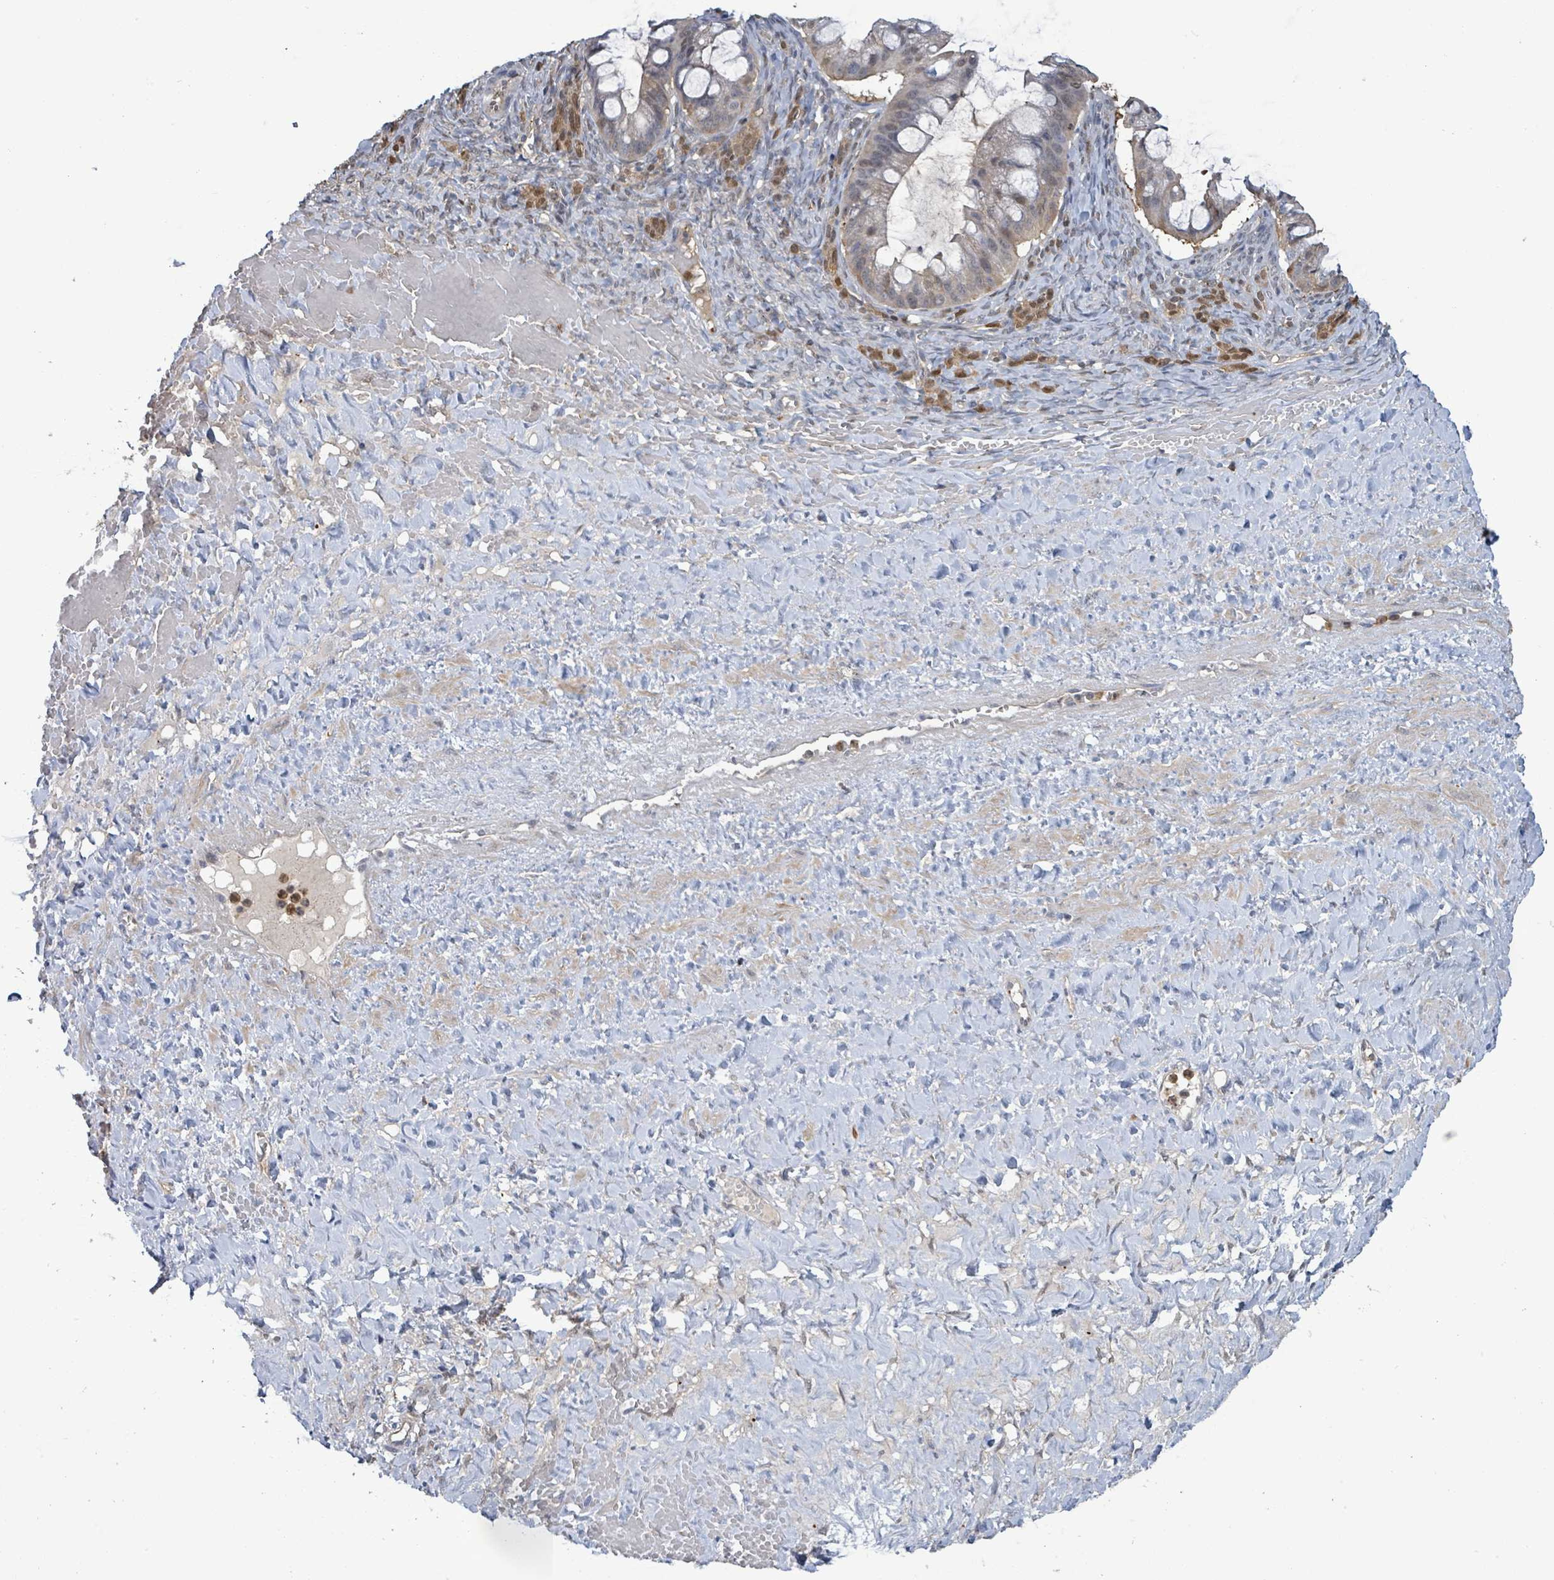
{"staining": {"intensity": "negative", "quantity": "none", "location": "none"}, "tissue": "ovarian cancer", "cell_type": "Tumor cells", "image_type": "cancer", "snomed": [{"axis": "morphology", "description": "Cystadenocarcinoma, mucinous, NOS"}, {"axis": "topography", "description": "Ovary"}], "caption": "Immunohistochemical staining of human ovarian mucinous cystadenocarcinoma demonstrates no significant staining in tumor cells.", "gene": "PGAM1", "patient": {"sex": "female", "age": 73}}